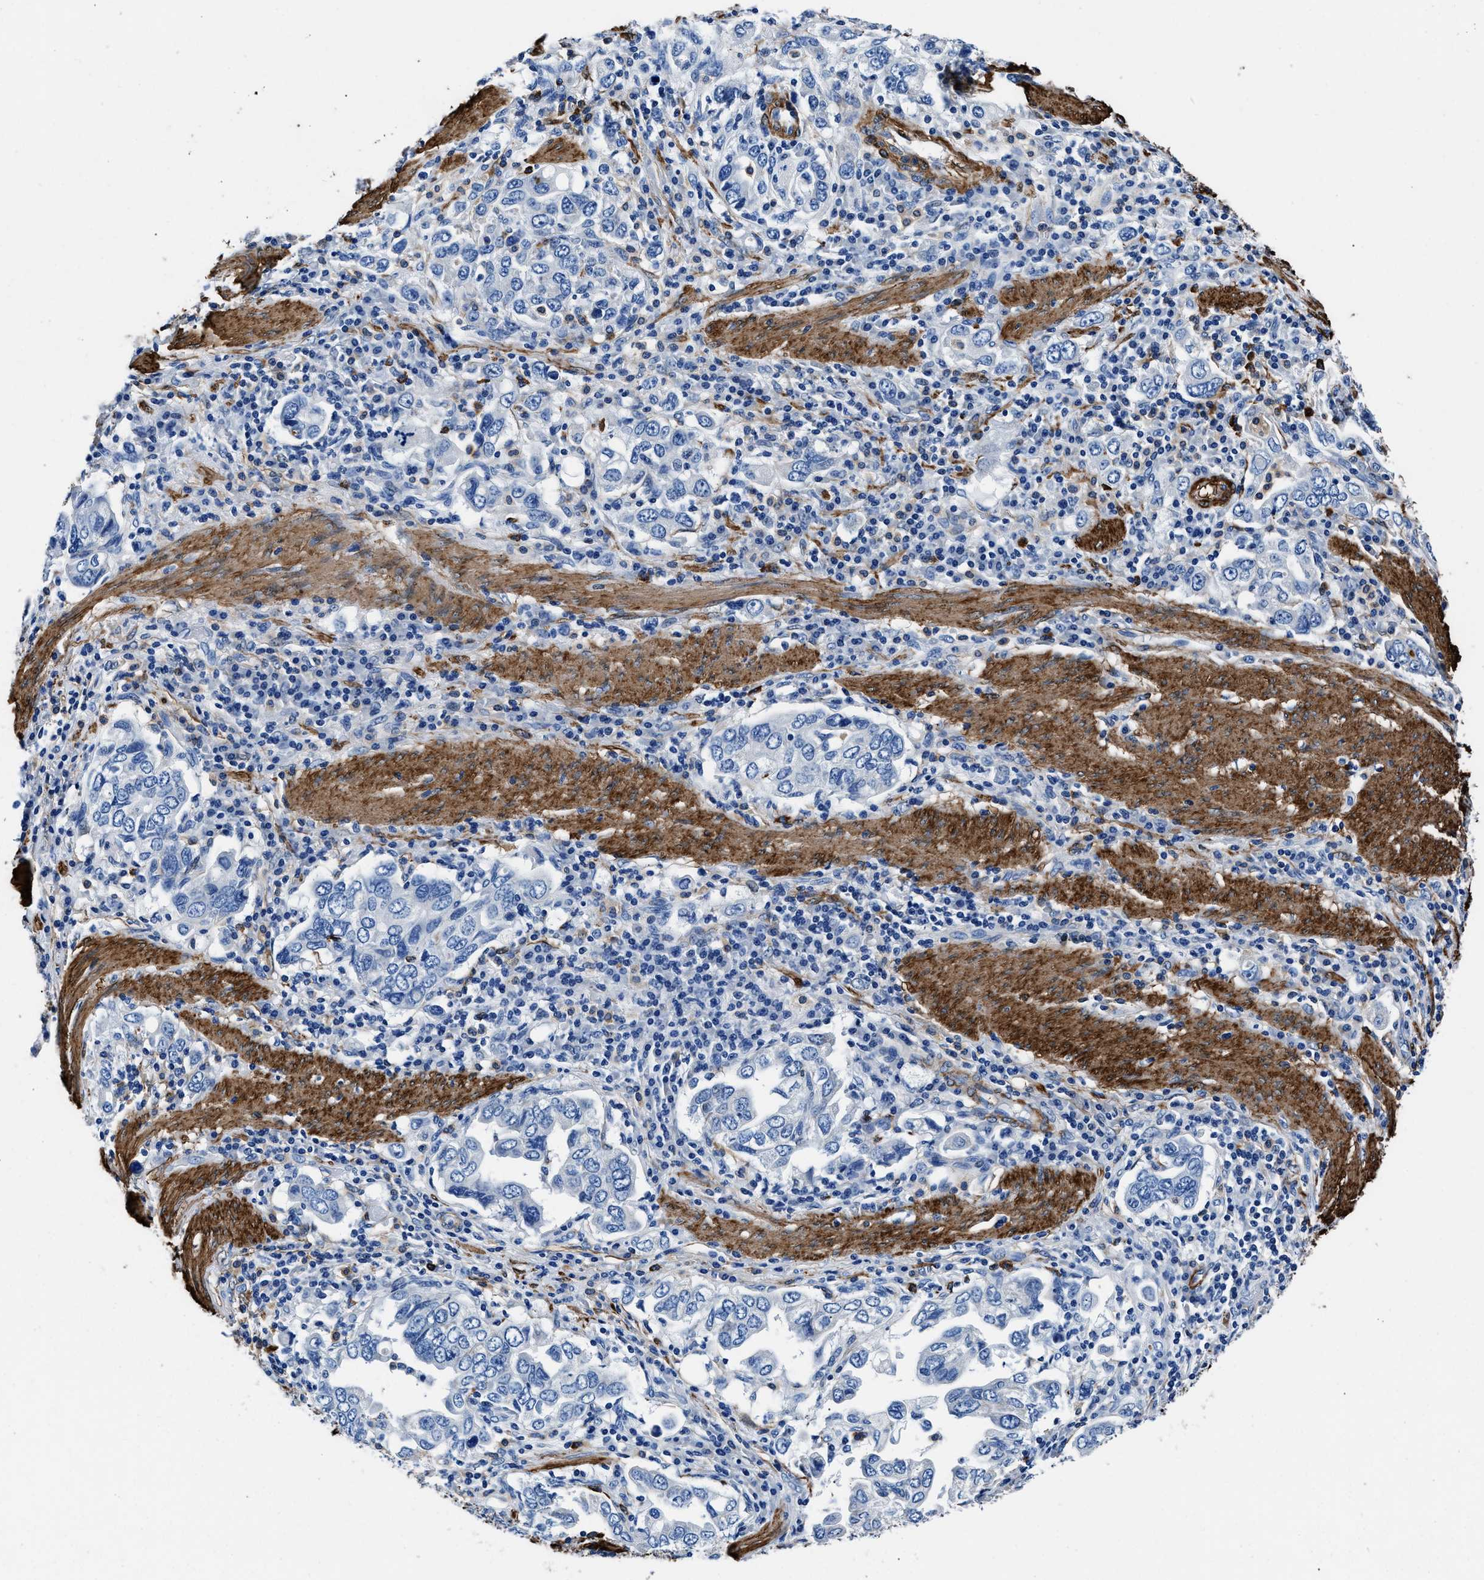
{"staining": {"intensity": "negative", "quantity": "none", "location": "none"}, "tissue": "stomach cancer", "cell_type": "Tumor cells", "image_type": "cancer", "snomed": [{"axis": "morphology", "description": "Adenocarcinoma, NOS"}, {"axis": "topography", "description": "Stomach, upper"}], "caption": "Immunohistochemistry (IHC) photomicrograph of human stomach adenocarcinoma stained for a protein (brown), which displays no expression in tumor cells.", "gene": "TEX261", "patient": {"sex": "male", "age": 62}}